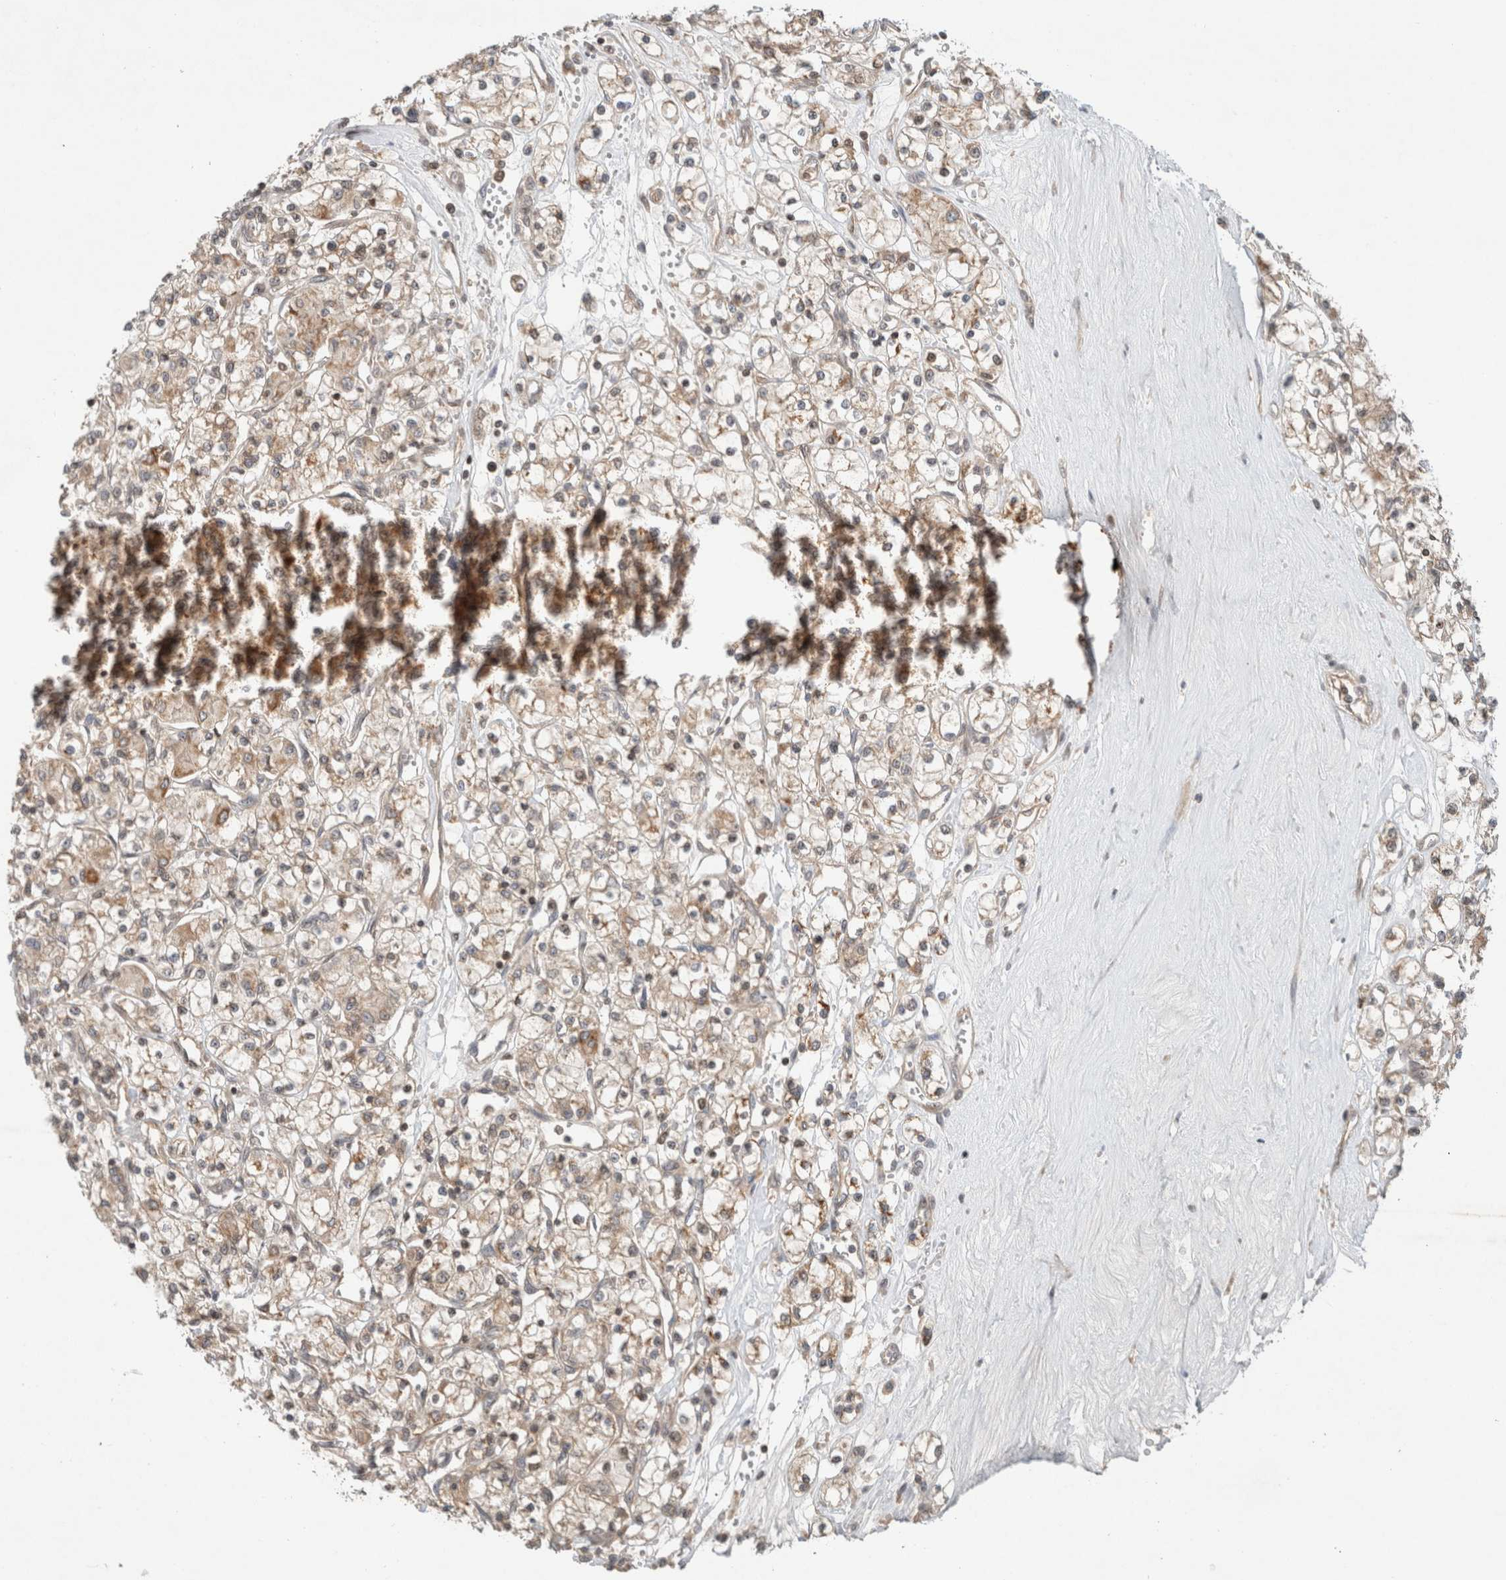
{"staining": {"intensity": "weak", "quantity": ">75%", "location": "cytoplasmic/membranous"}, "tissue": "renal cancer", "cell_type": "Tumor cells", "image_type": "cancer", "snomed": [{"axis": "morphology", "description": "Adenocarcinoma, NOS"}, {"axis": "topography", "description": "Kidney"}], "caption": "Protein expression analysis of renal cancer (adenocarcinoma) demonstrates weak cytoplasmic/membranous expression in approximately >75% of tumor cells.", "gene": "CAAP1", "patient": {"sex": "female", "age": 59}}